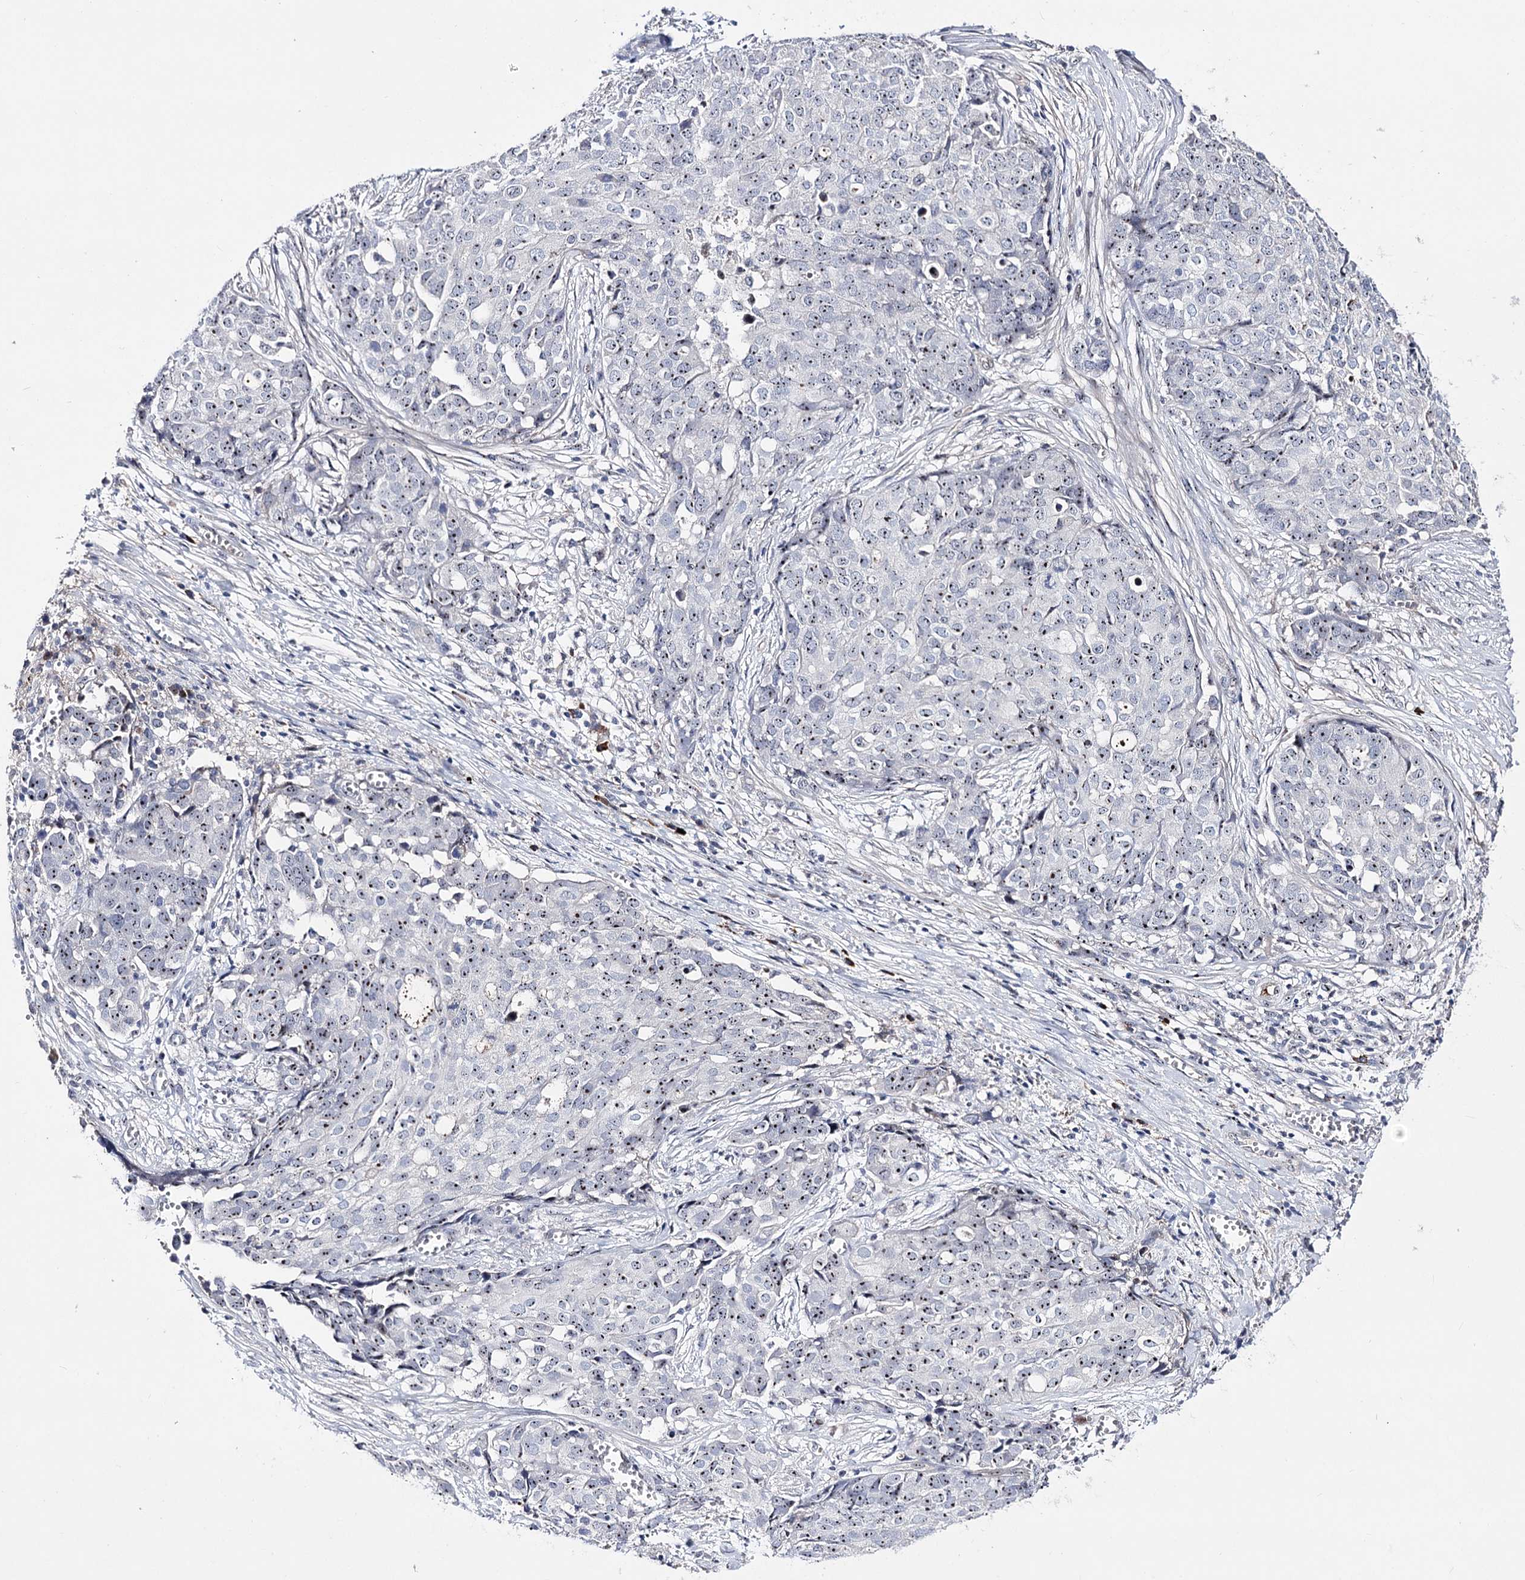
{"staining": {"intensity": "moderate", "quantity": "25%-75%", "location": "nuclear"}, "tissue": "ovarian cancer", "cell_type": "Tumor cells", "image_type": "cancer", "snomed": [{"axis": "morphology", "description": "Cystadenocarcinoma, serous, NOS"}, {"axis": "topography", "description": "Soft tissue"}, {"axis": "topography", "description": "Ovary"}], "caption": "Human ovarian cancer stained for a protein (brown) shows moderate nuclear positive staining in approximately 25%-75% of tumor cells.", "gene": "PCGF5", "patient": {"sex": "female", "age": 57}}